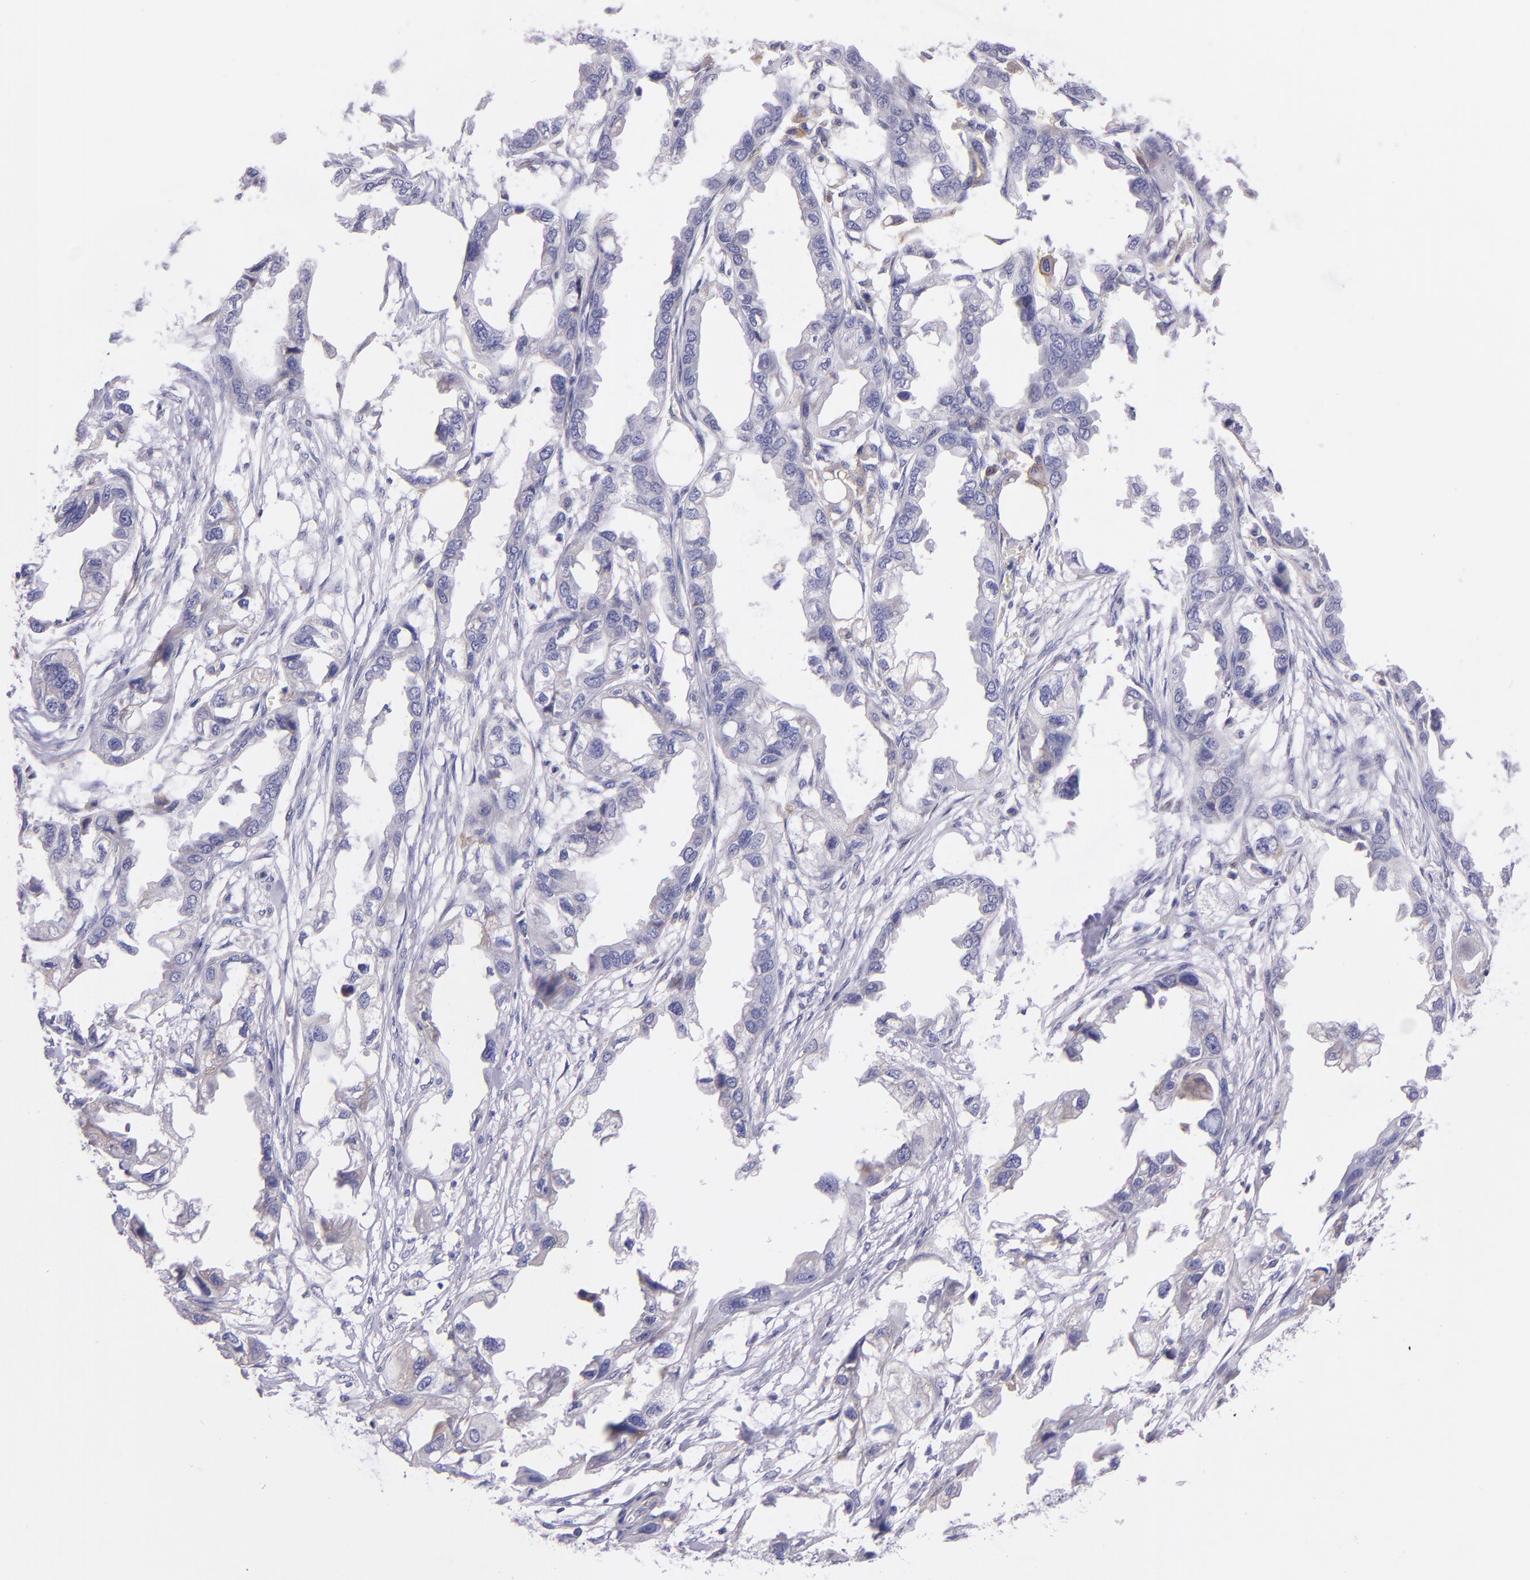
{"staining": {"intensity": "negative", "quantity": "none", "location": "none"}, "tissue": "endometrial cancer", "cell_type": "Tumor cells", "image_type": "cancer", "snomed": [{"axis": "morphology", "description": "Adenocarcinoma, NOS"}, {"axis": "topography", "description": "Endometrium"}], "caption": "Immunohistochemistry (IHC) micrograph of human endometrial cancer stained for a protein (brown), which demonstrates no expression in tumor cells.", "gene": "RET", "patient": {"sex": "female", "age": 67}}